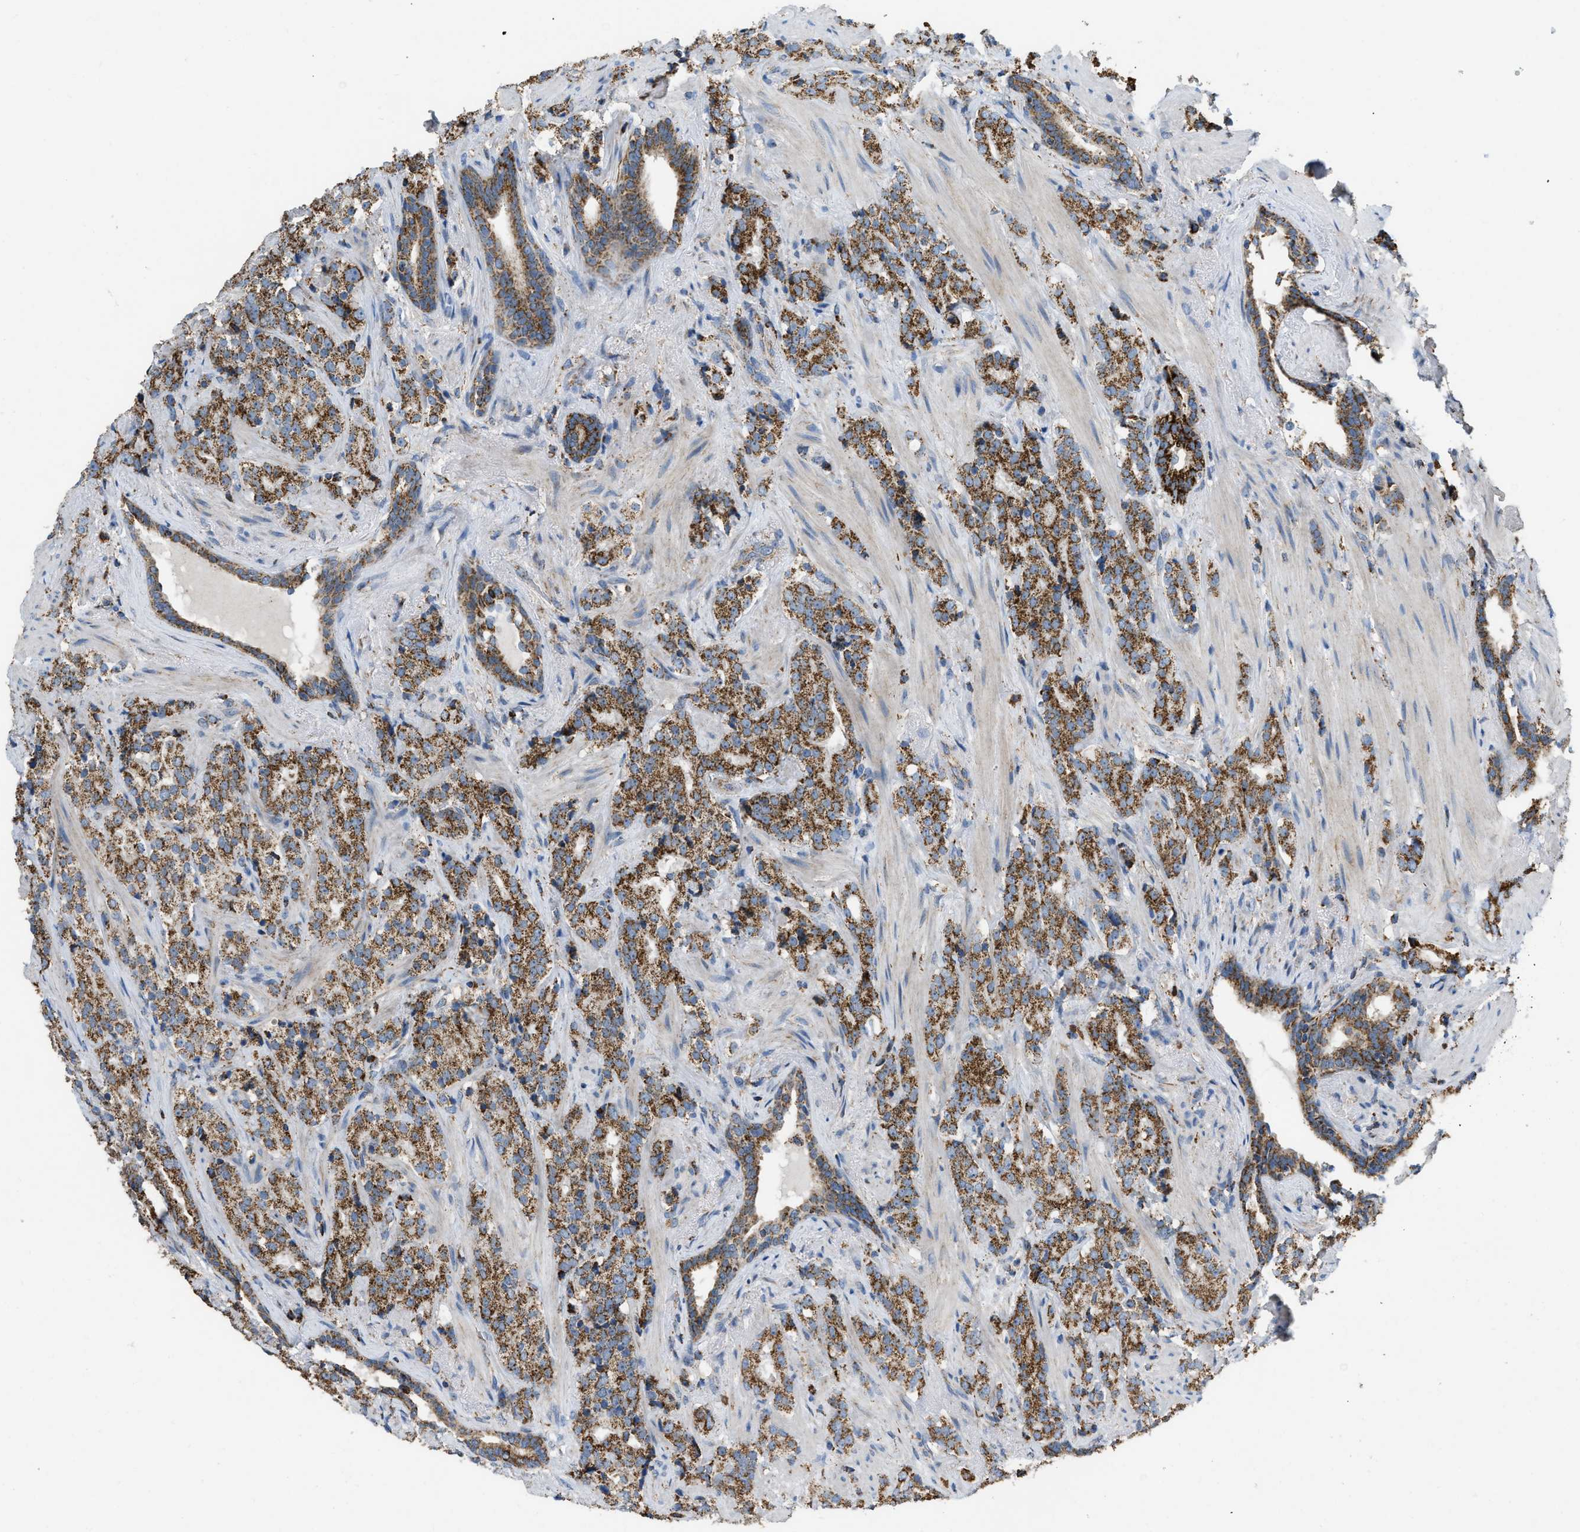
{"staining": {"intensity": "moderate", "quantity": ">75%", "location": "cytoplasmic/membranous"}, "tissue": "prostate cancer", "cell_type": "Tumor cells", "image_type": "cancer", "snomed": [{"axis": "morphology", "description": "Adenocarcinoma, High grade"}, {"axis": "topography", "description": "Prostate"}], "caption": "A photomicrograph showing moderate cytoplasmic/membranous staining in about >75% of tumor cells in prostate cancer, as visualized by brown immunohistochemical staining.", "gene": "ETFB", "patient": {"sex": "male", "age": 71}}